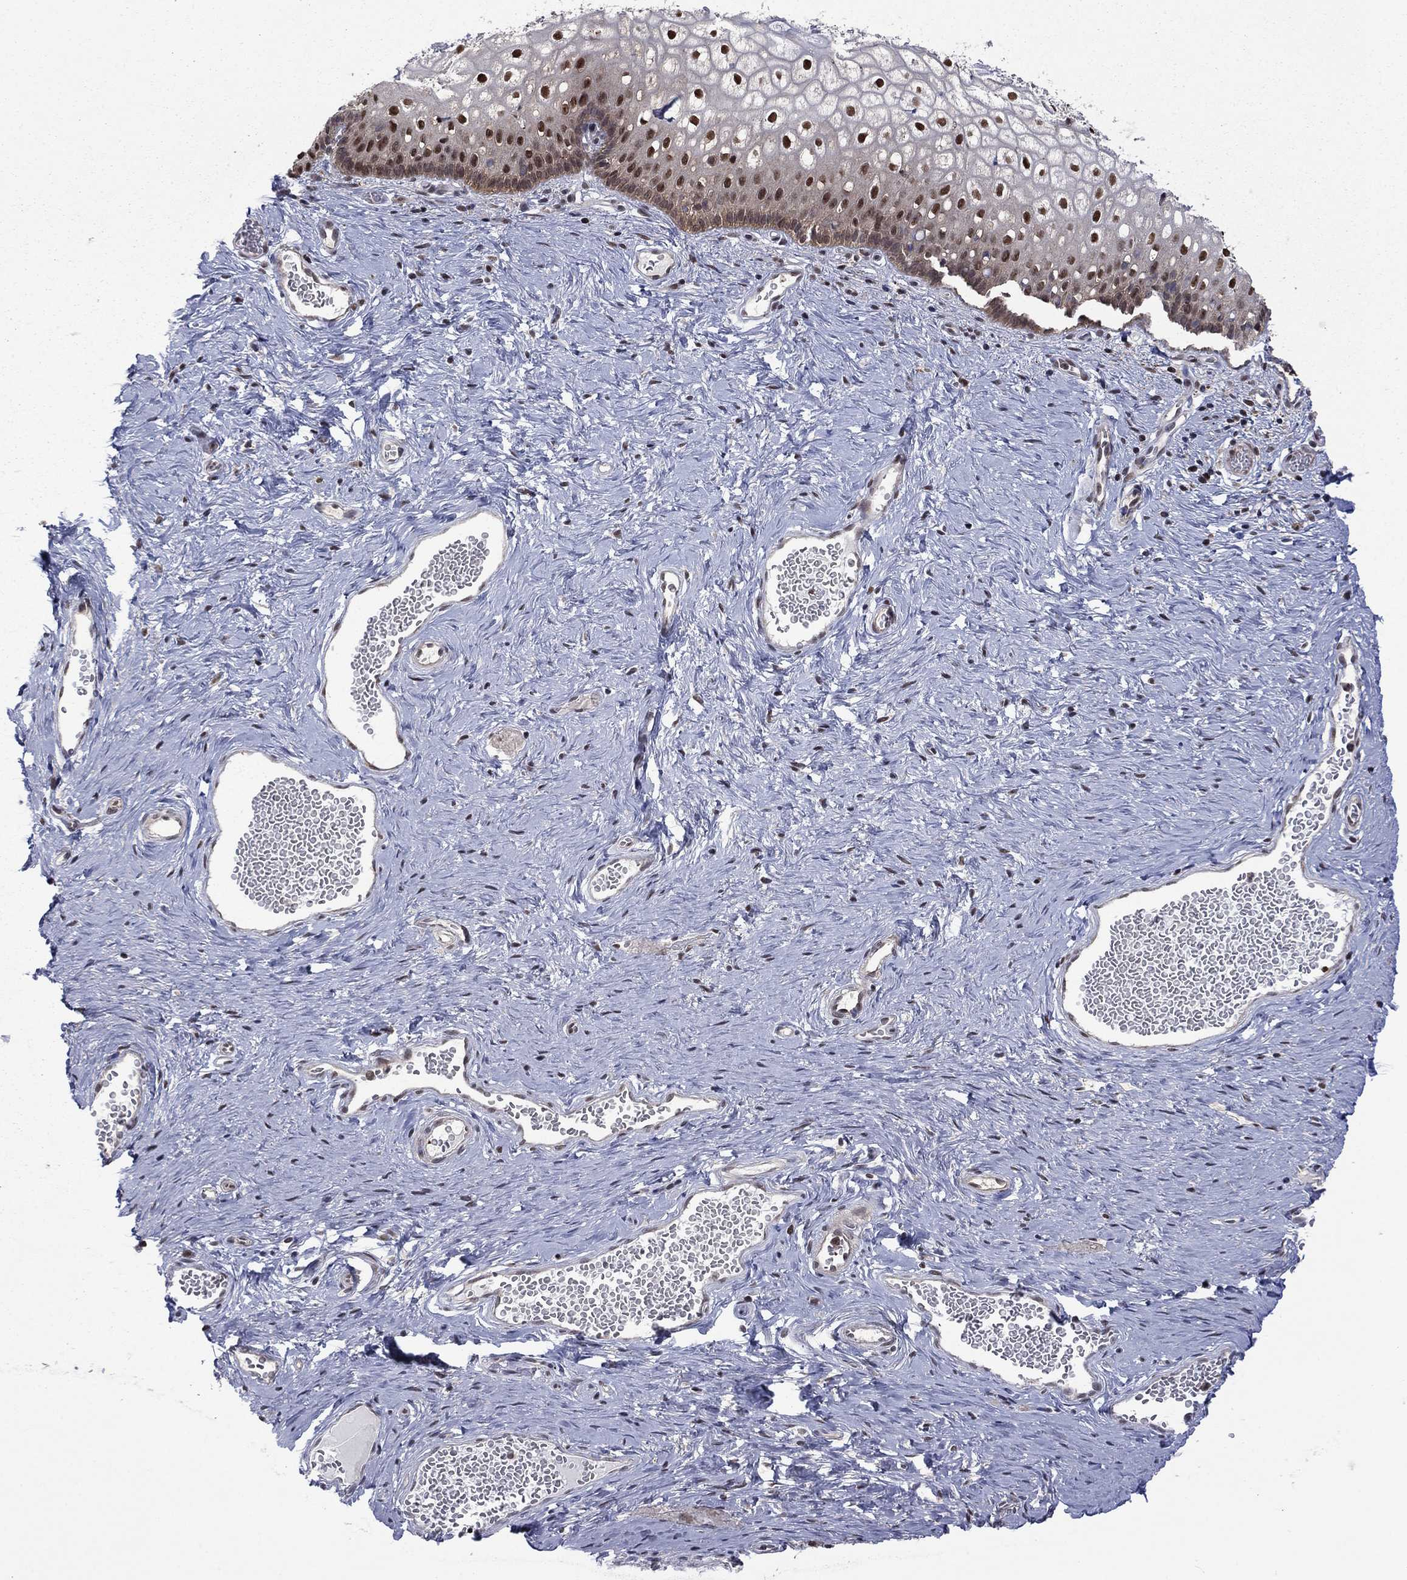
{"staining": {"intensity": "strong", "quantity": "25%-75%", "location": "nuclear"}, "tissue": "vagina", "cell_type": "Squamous epithelial cells", "image_type": "normal", "snomed": [{"axis": "morphology", "description": "Normal tissue, NOS"}, {"axis": "topography", "description": "Vagina"}], "caption": "Immunohistochemistry (IHC) micrograph of benign human vagina stained for a protein (brown), which exhibits high levels of strong nuclear staining in about 25%-75% of squamous epithelial cells.", "gene": "PSMD2", "patient": {"sex": "female", "age": 32}}